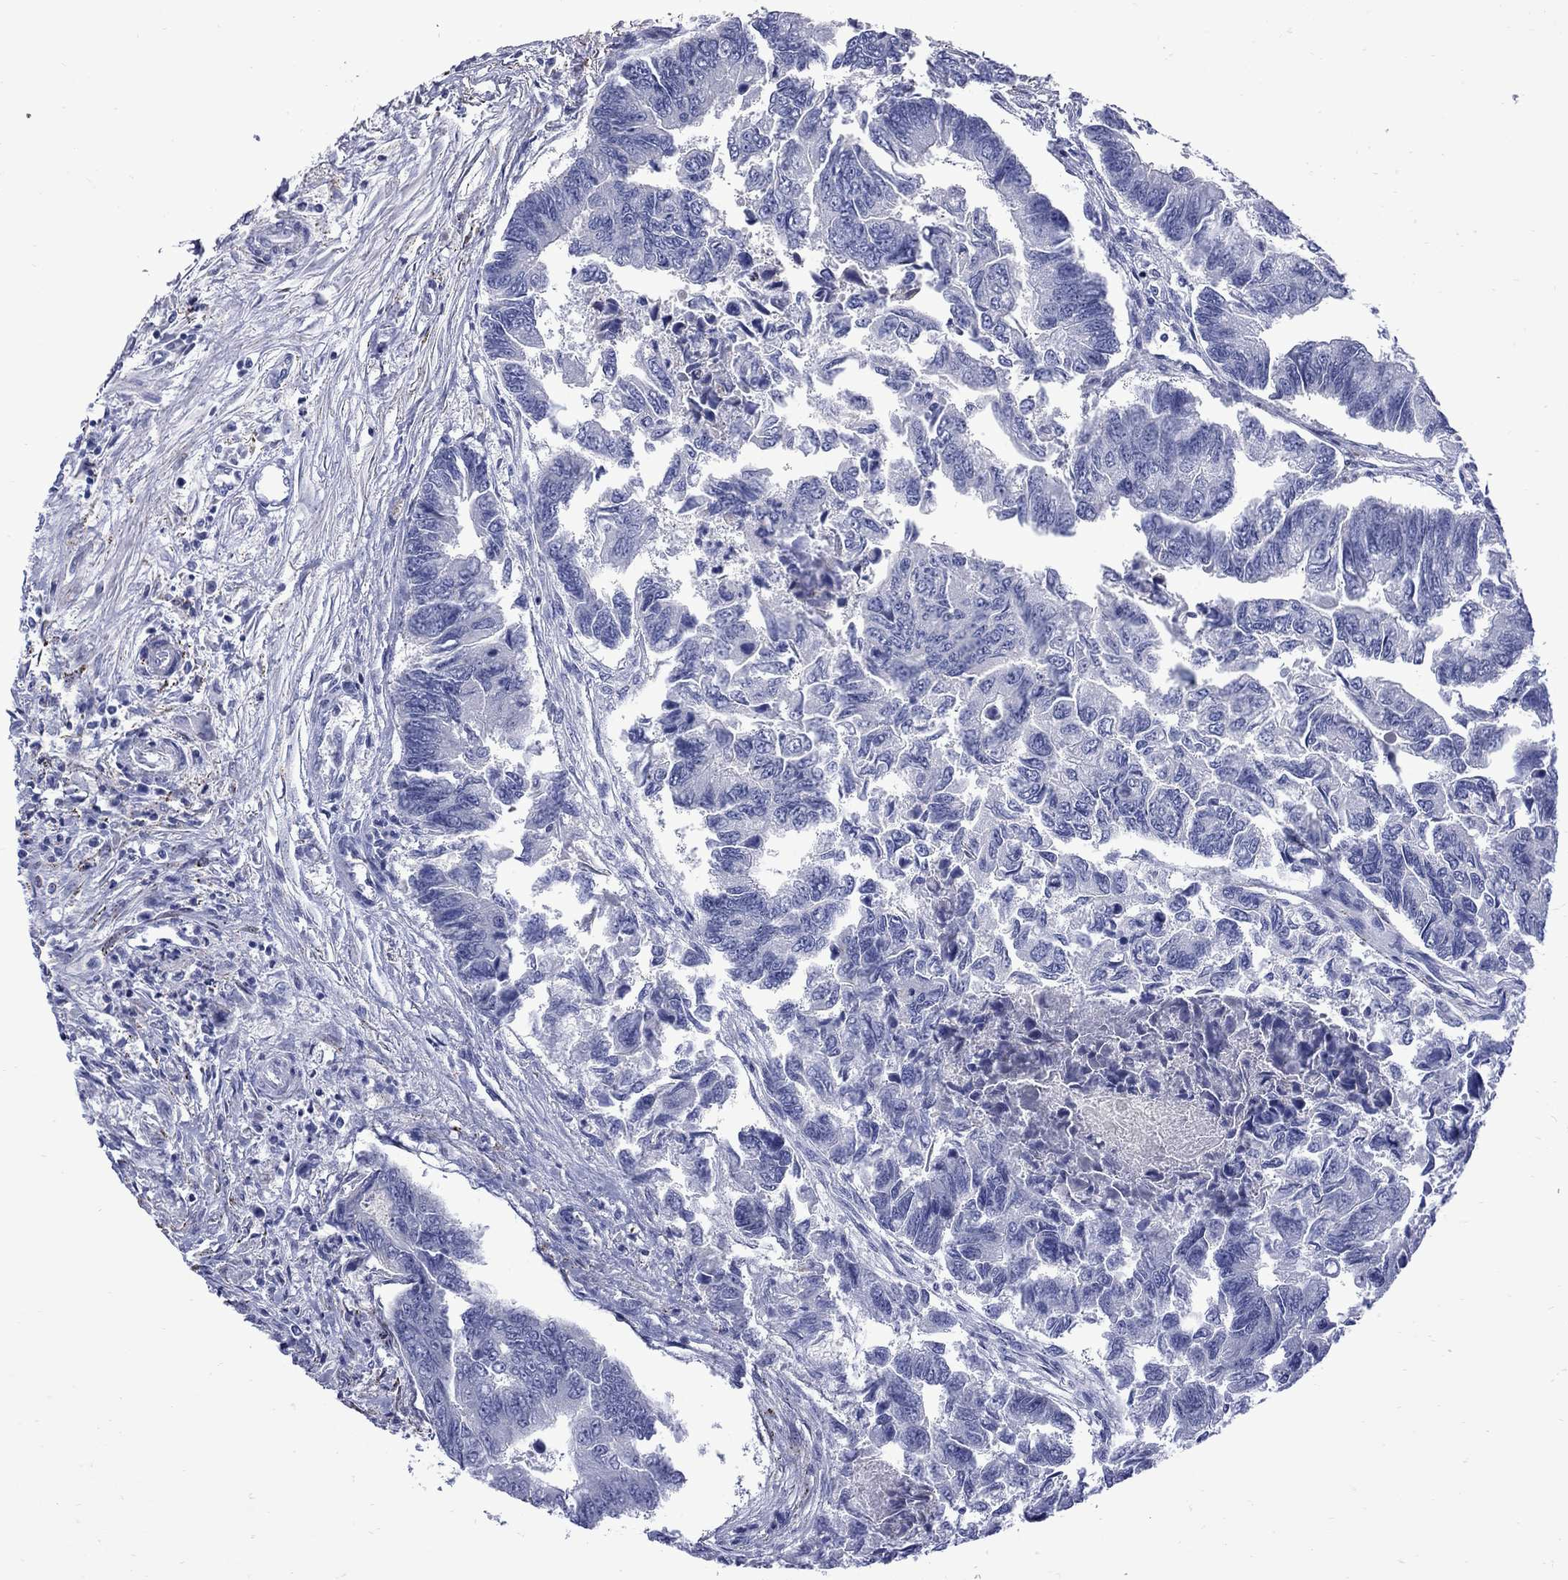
{"staining": {"intensity": "negative", "quantity": "none", "location": "none"}, "tissue": "colorectal cancer", "cell_type": "Tumor cells", "image_type": "cancer", "snomed": [{"axis": "morphology", "description": "Adenocarcinoma, NOS"}, {"axis": "topography", "description": "Colon"}], "caption": "Immunohistochemistry (IHC) of human colorectal adenocarcinoma shows no positivity in tumor cells.", "gene": "SESTD1", "patient": {"sex": "female", "age": 65}}